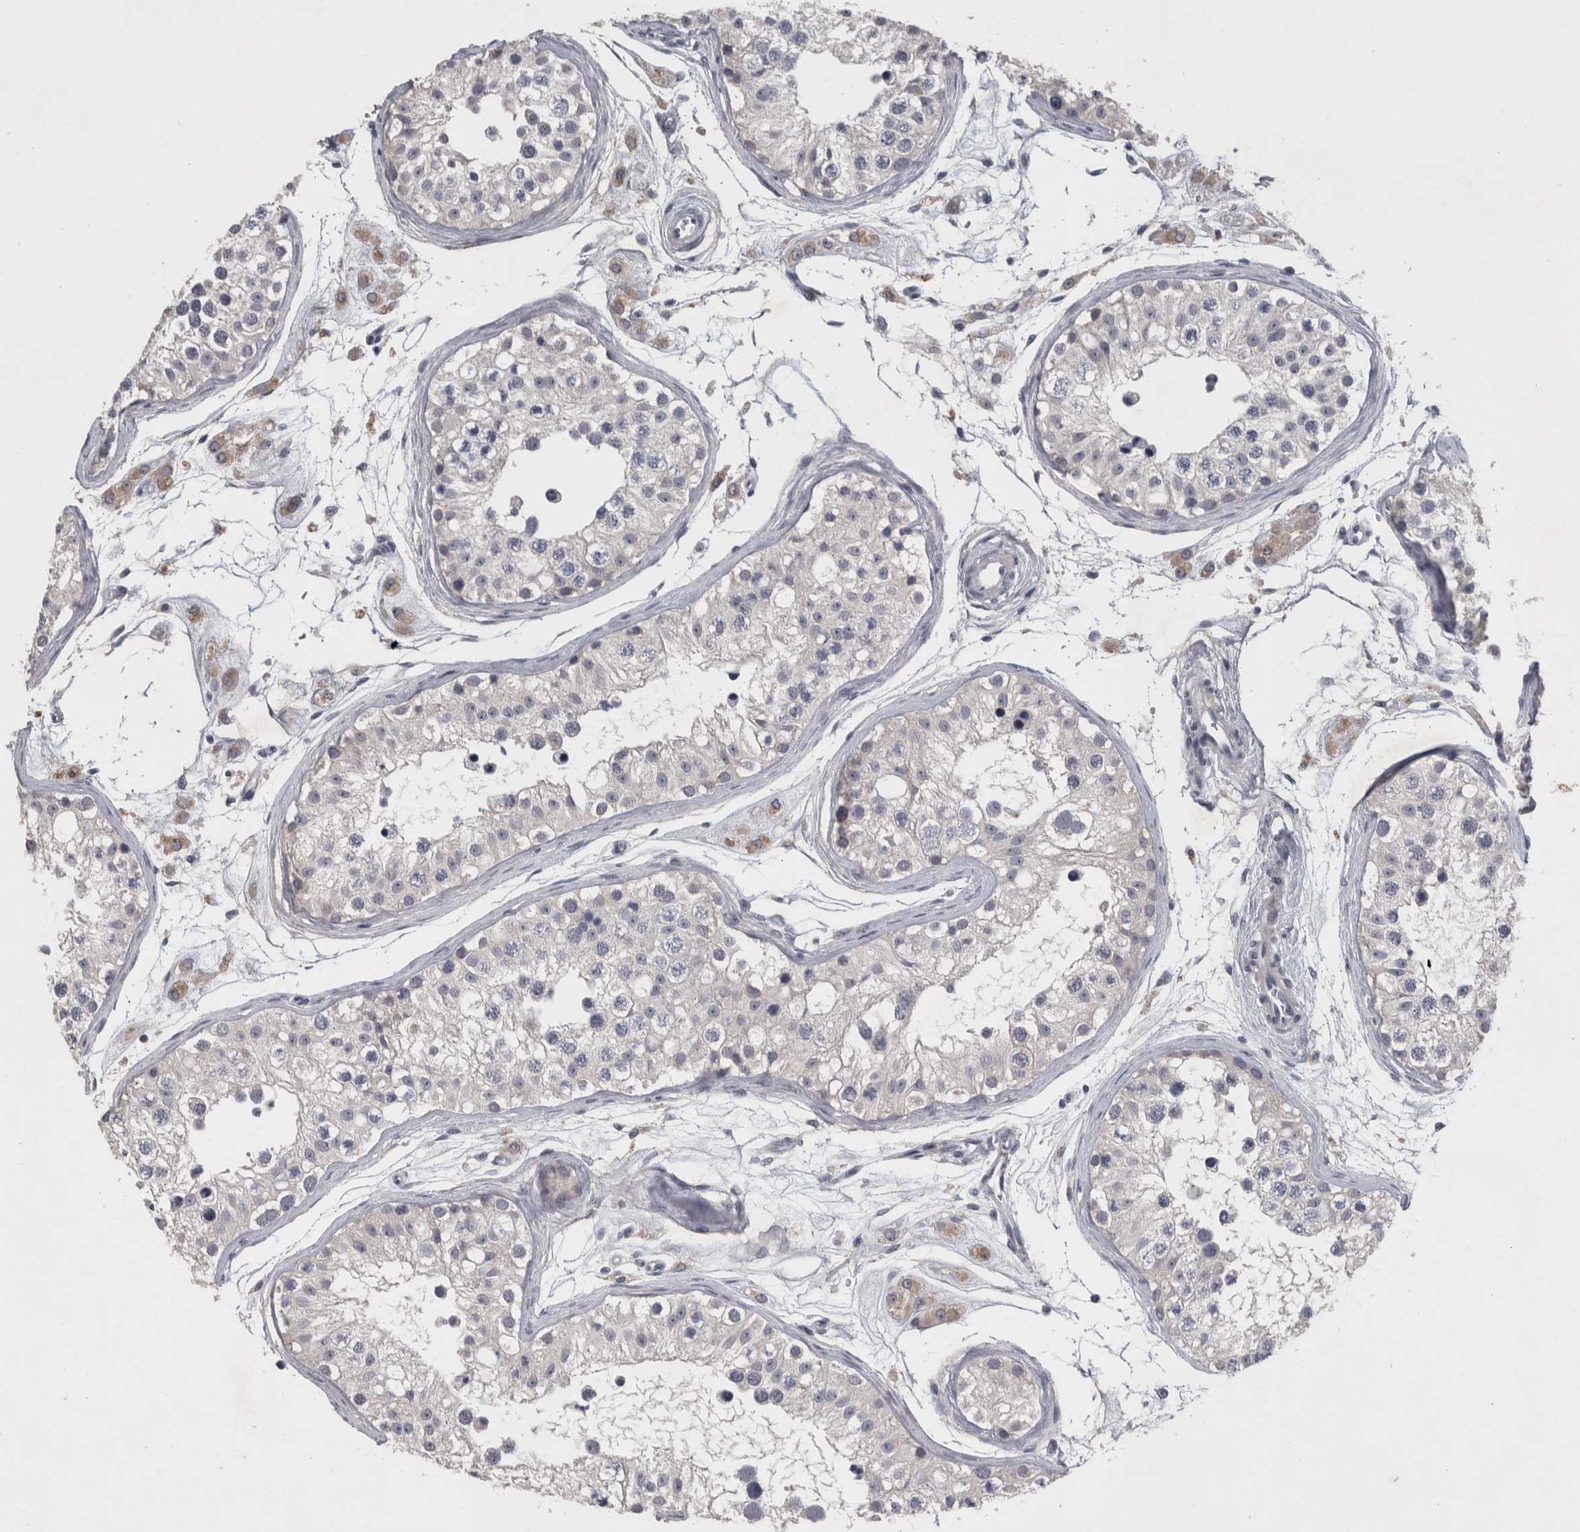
{"staining": {"intensity": "negative", "quantity": "none", "location": "none"}, "tissue": "testis", "cell_type": "Cells in seminiferous ducts", "image_type": "normal", "snomed": [{"axis": "morphology", "description": "Normal tissue, NOS"}, {"axis": "morphology", "description": "Adenocarcinoma, metastatic, NOS"}, {"axis": "topography", "description": "Testis"}], "caption": "Immunohistochemistry (IHC) micrograph of unremarkable testis: testis stained with DAB shows no significant protein expression in cells in seminiferous ducts.", "gene": "SLC22A11", "patient": {"sex": "male", "age": 26}}